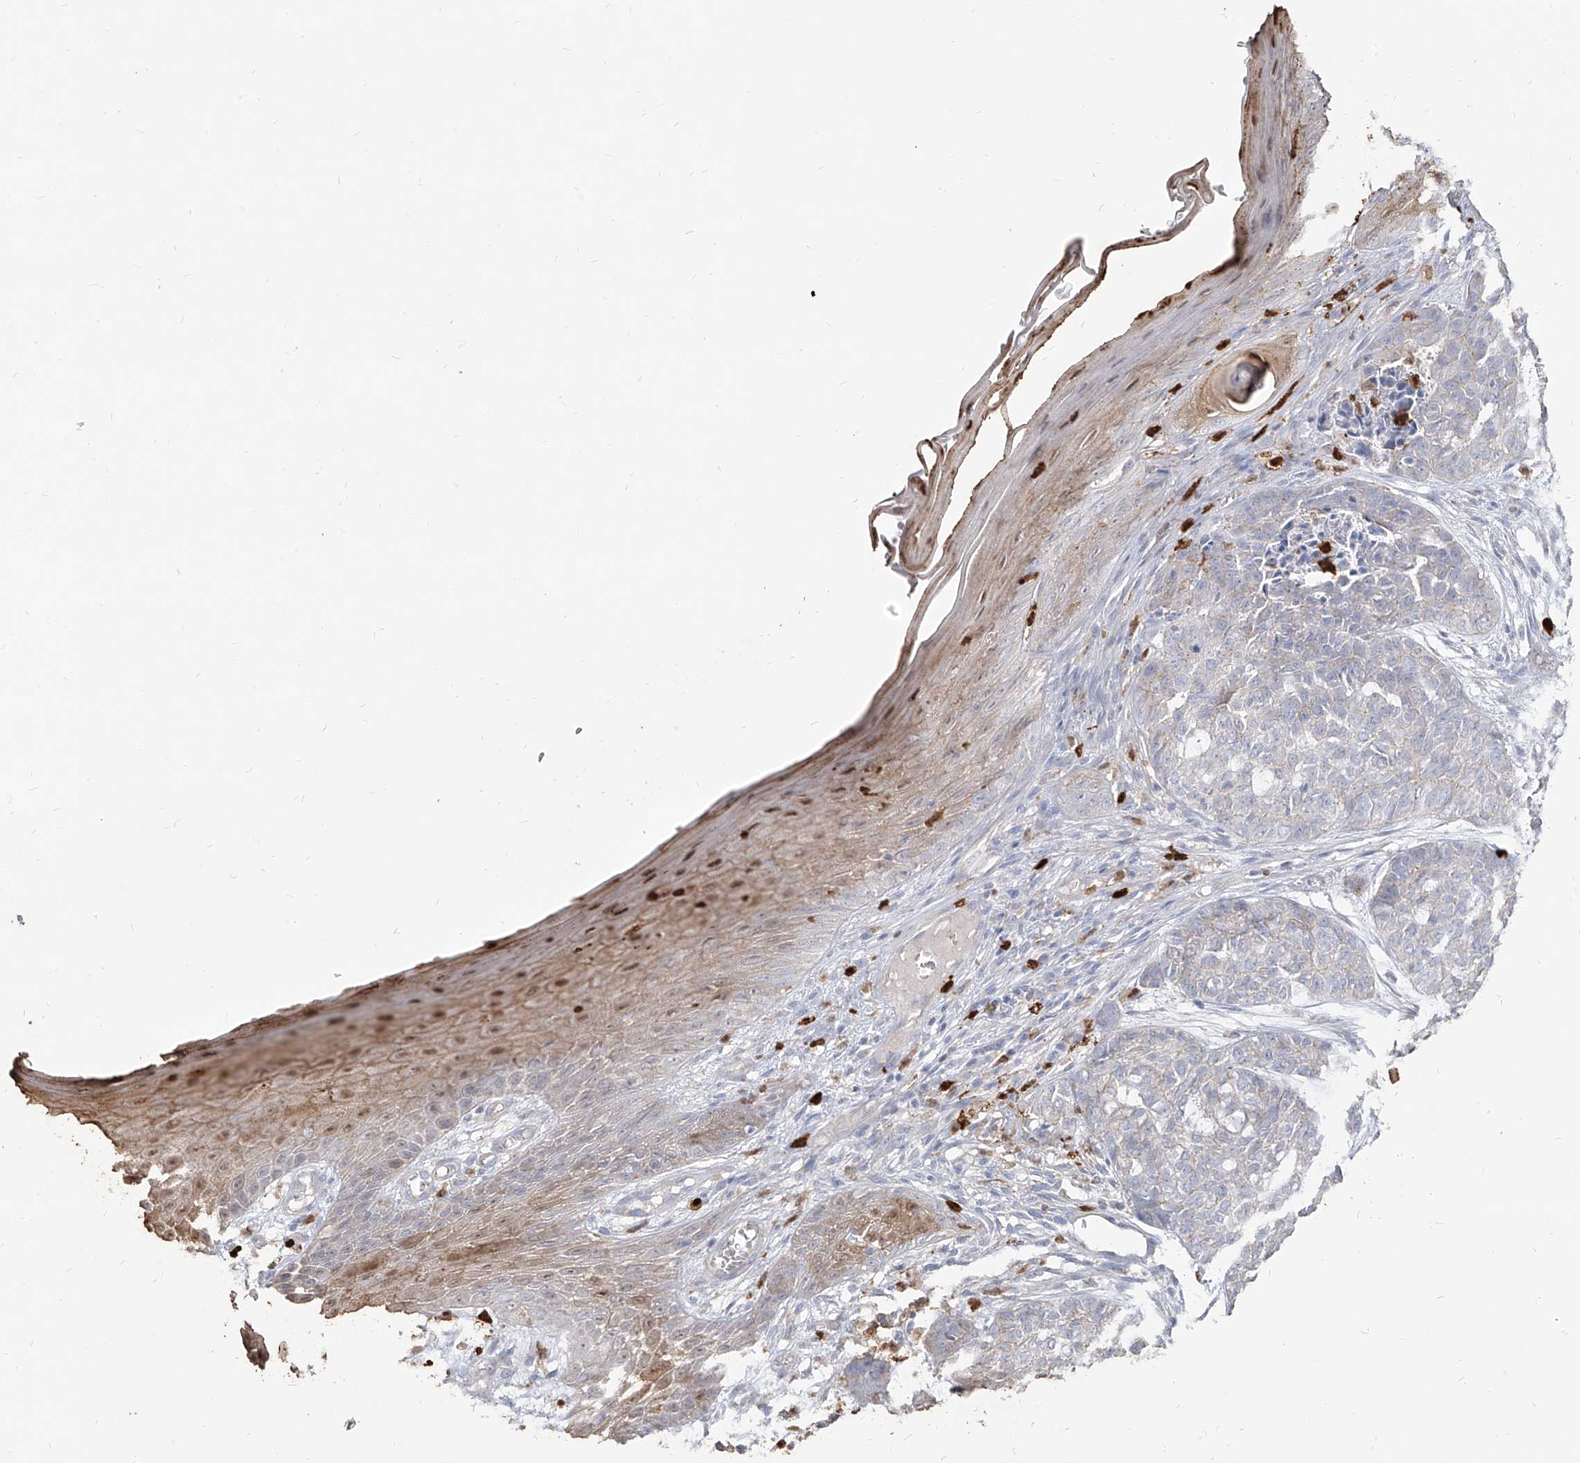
{"staining": {"intensity": "negative", "quantity": "none", "location": "none"}, "tissue": "skin cancer", "cell_type": "Tumor cells", "image_type": "cancer", "snomed": [{"axis": "morphology", "description": "Basal cell carcinoma"}, {"axis": "topography", "description": "Skin"}], "caption": "Immunohistochemical staining of human skin cancer demonstrates no significant expression in tumor cells.", "gene": "ZNF227", "patient": {"sex": "female", "age": 64}}